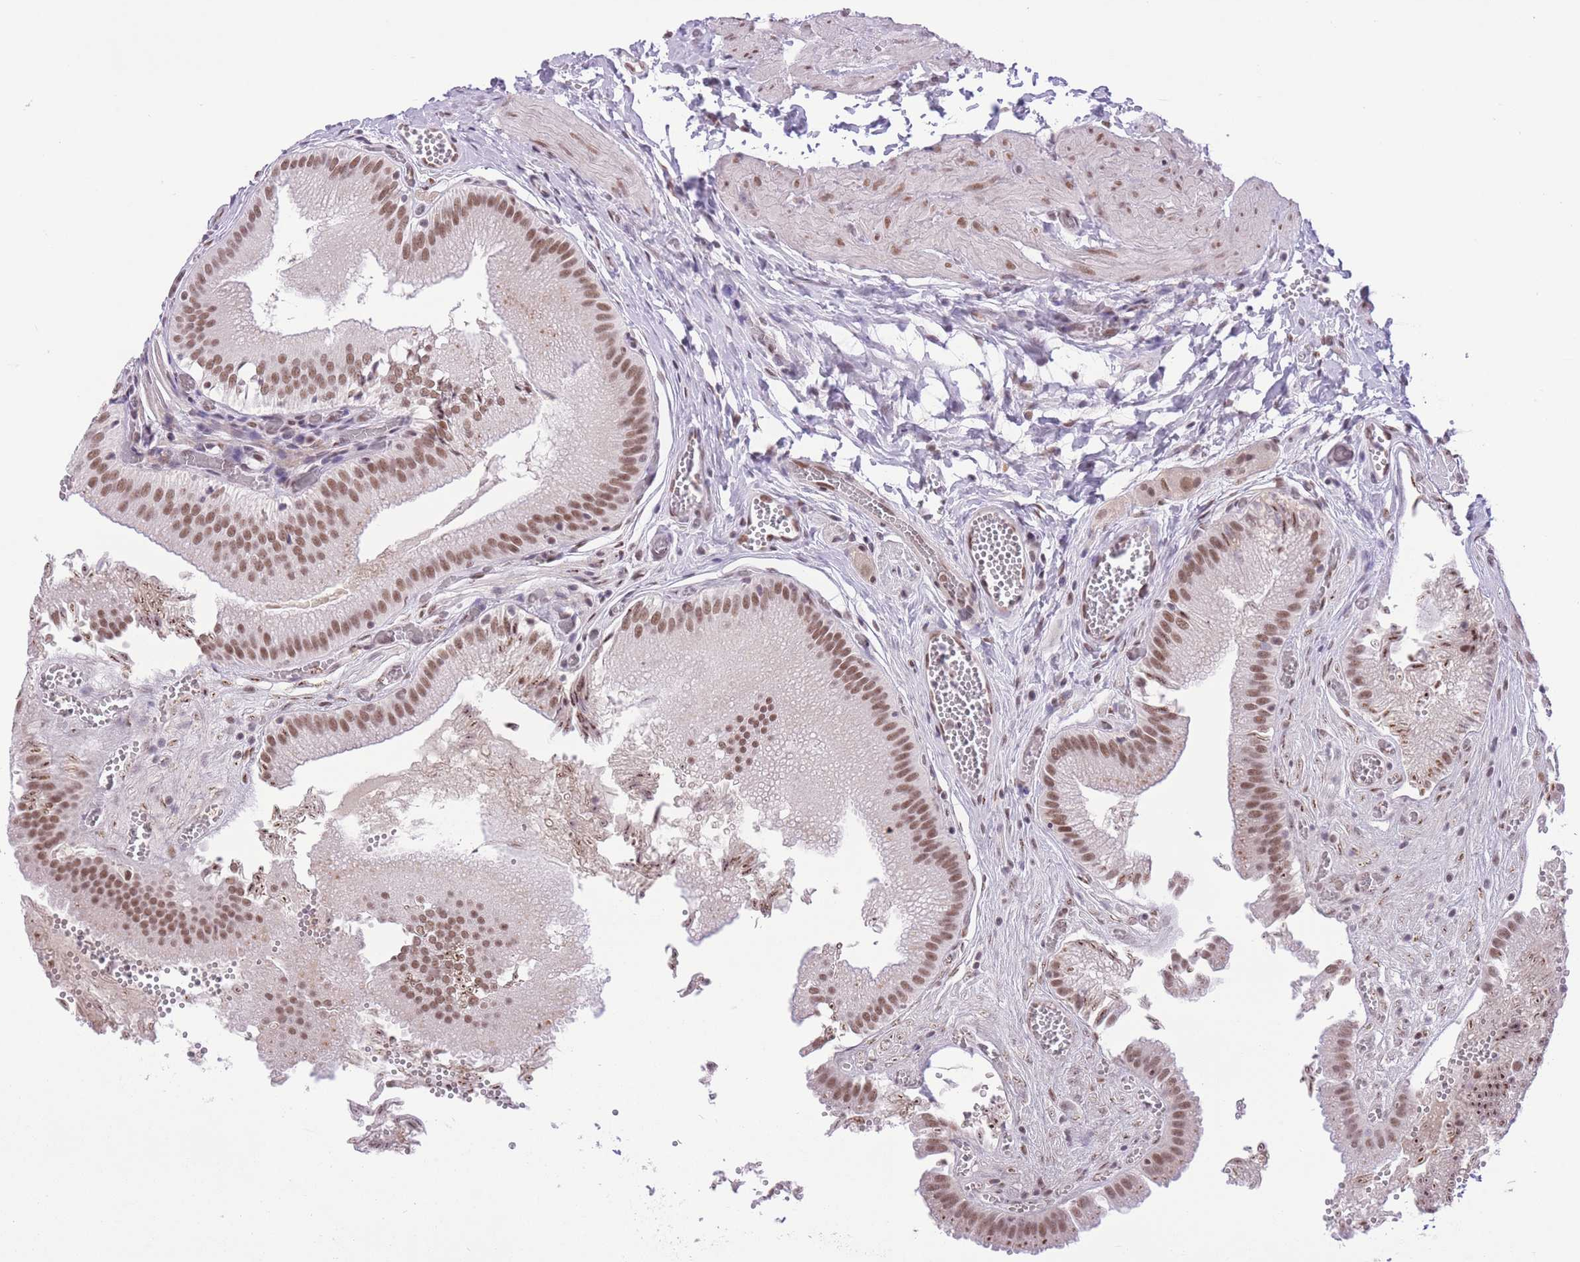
{"staining": {"intensity": "strong", "quantity": ">75%", "location": "nuclear"}, "tissue": "gallbladder", "cell_type": "Glandular cells", "image_type": "normal", "snomed": [{"axis": "morphology", "description": "Normal tissue, NOS"}, {"axis": "topography", "description": "Gallbladder"}, {"axis": "topography", "description": "Peripheral nerve tissue"}], "caption": "Brown immunohistochemical staining in unremarkable human gallbladder shows strong nuclear positivity in about >75% of glandular cells.", "gene": "ZBED5", "patient": {"sex": "male", "age": 17}}